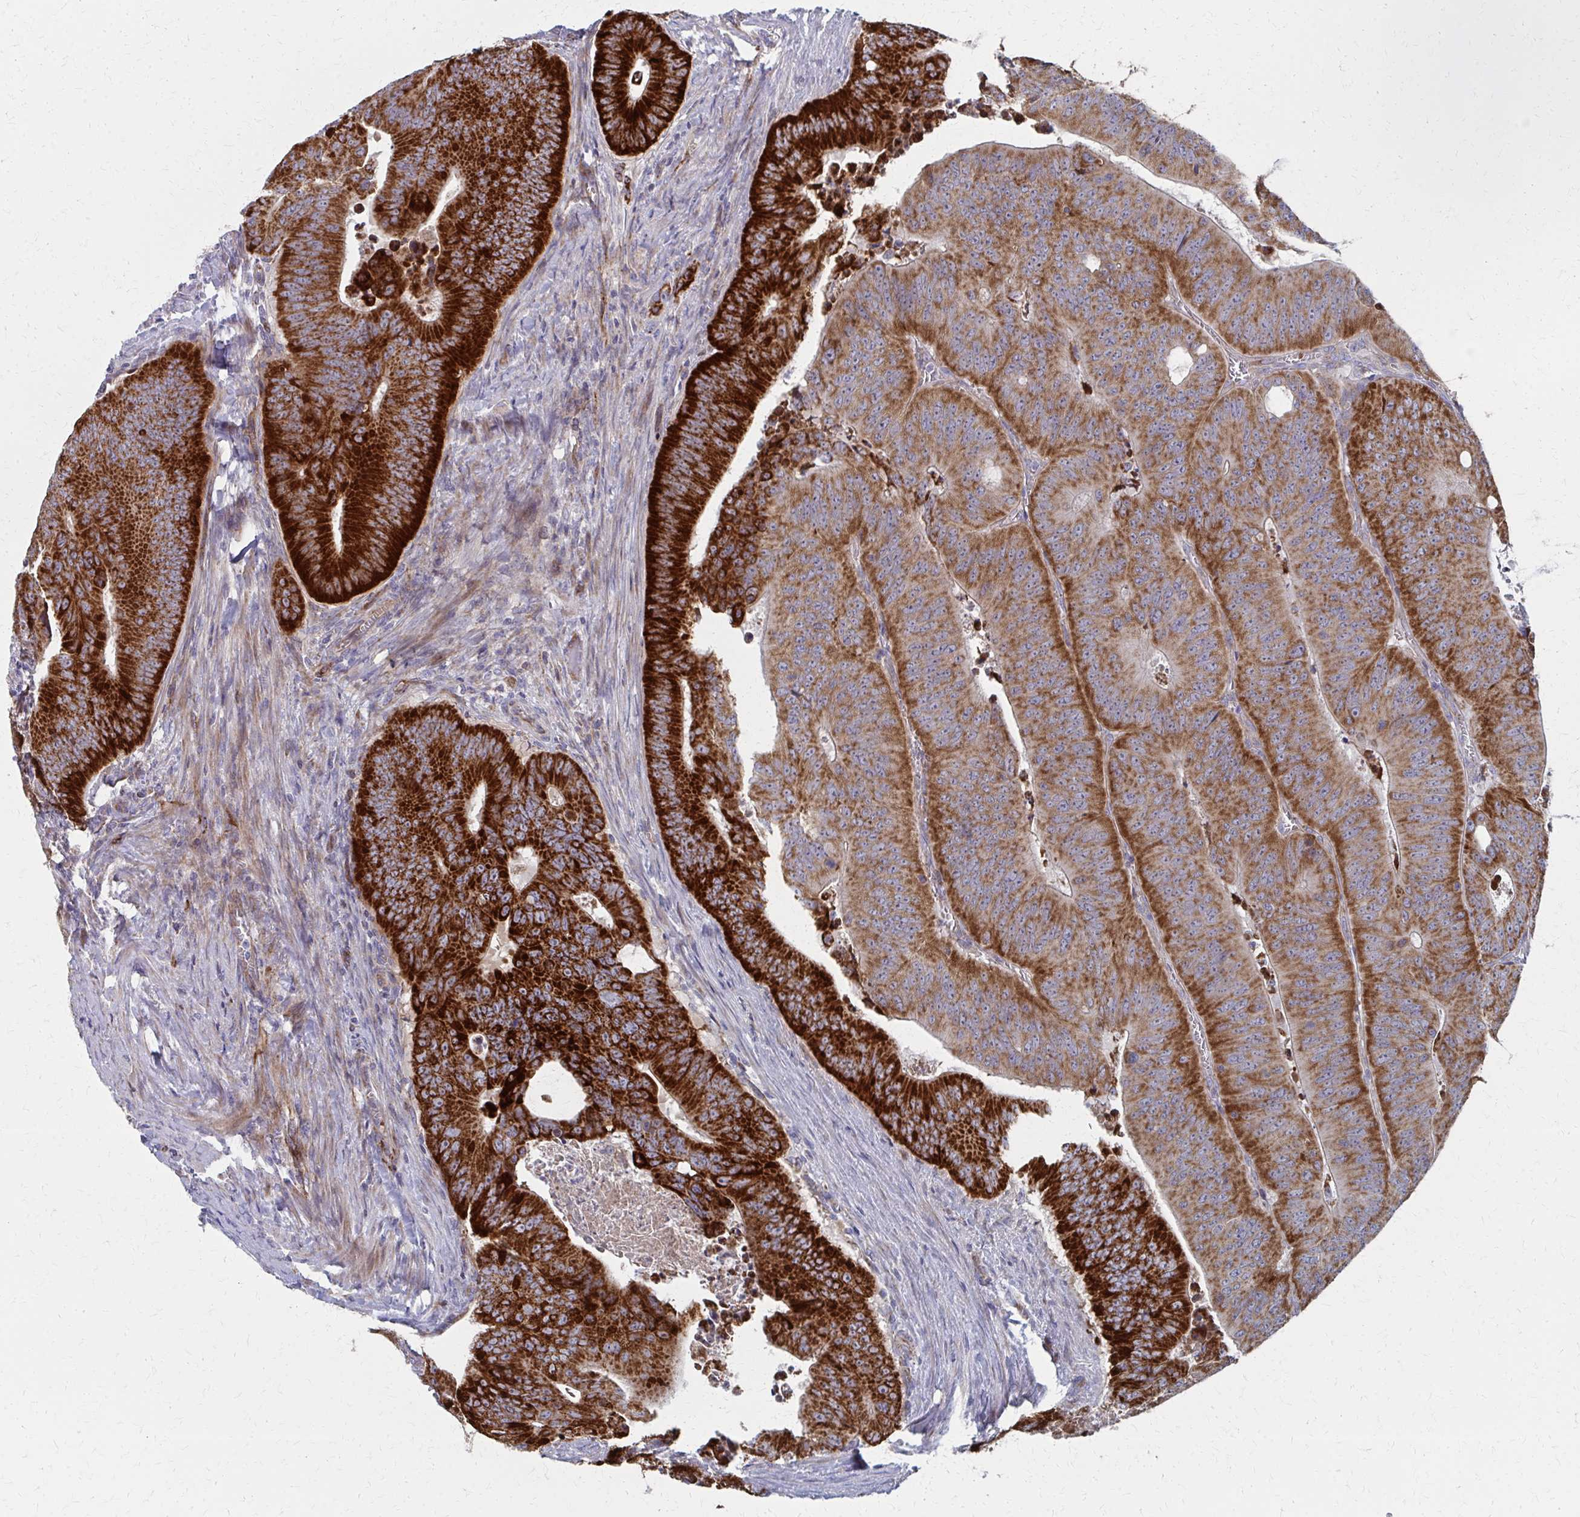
{"staining": {"intensity": "strong", "quantity": ">75%", "location": "cytoplasmic/membranous"}, "tissue": "colorectal cancer", "cell_type": "Tumor cells", "image_type": "cancer", "snomed": [{"axis": "morphology", "description": "Adenocarcinoma, NOS"}, {"axis": "topography", "description": "Colon"}], "caption": "Tumor cells display strong cytoplasmic/membranous positivity in approximately >75% of cells in colorectal adenocarcinoma.", "gene": "FAHD1", "patient": {"sex": "male", "age": 62}}